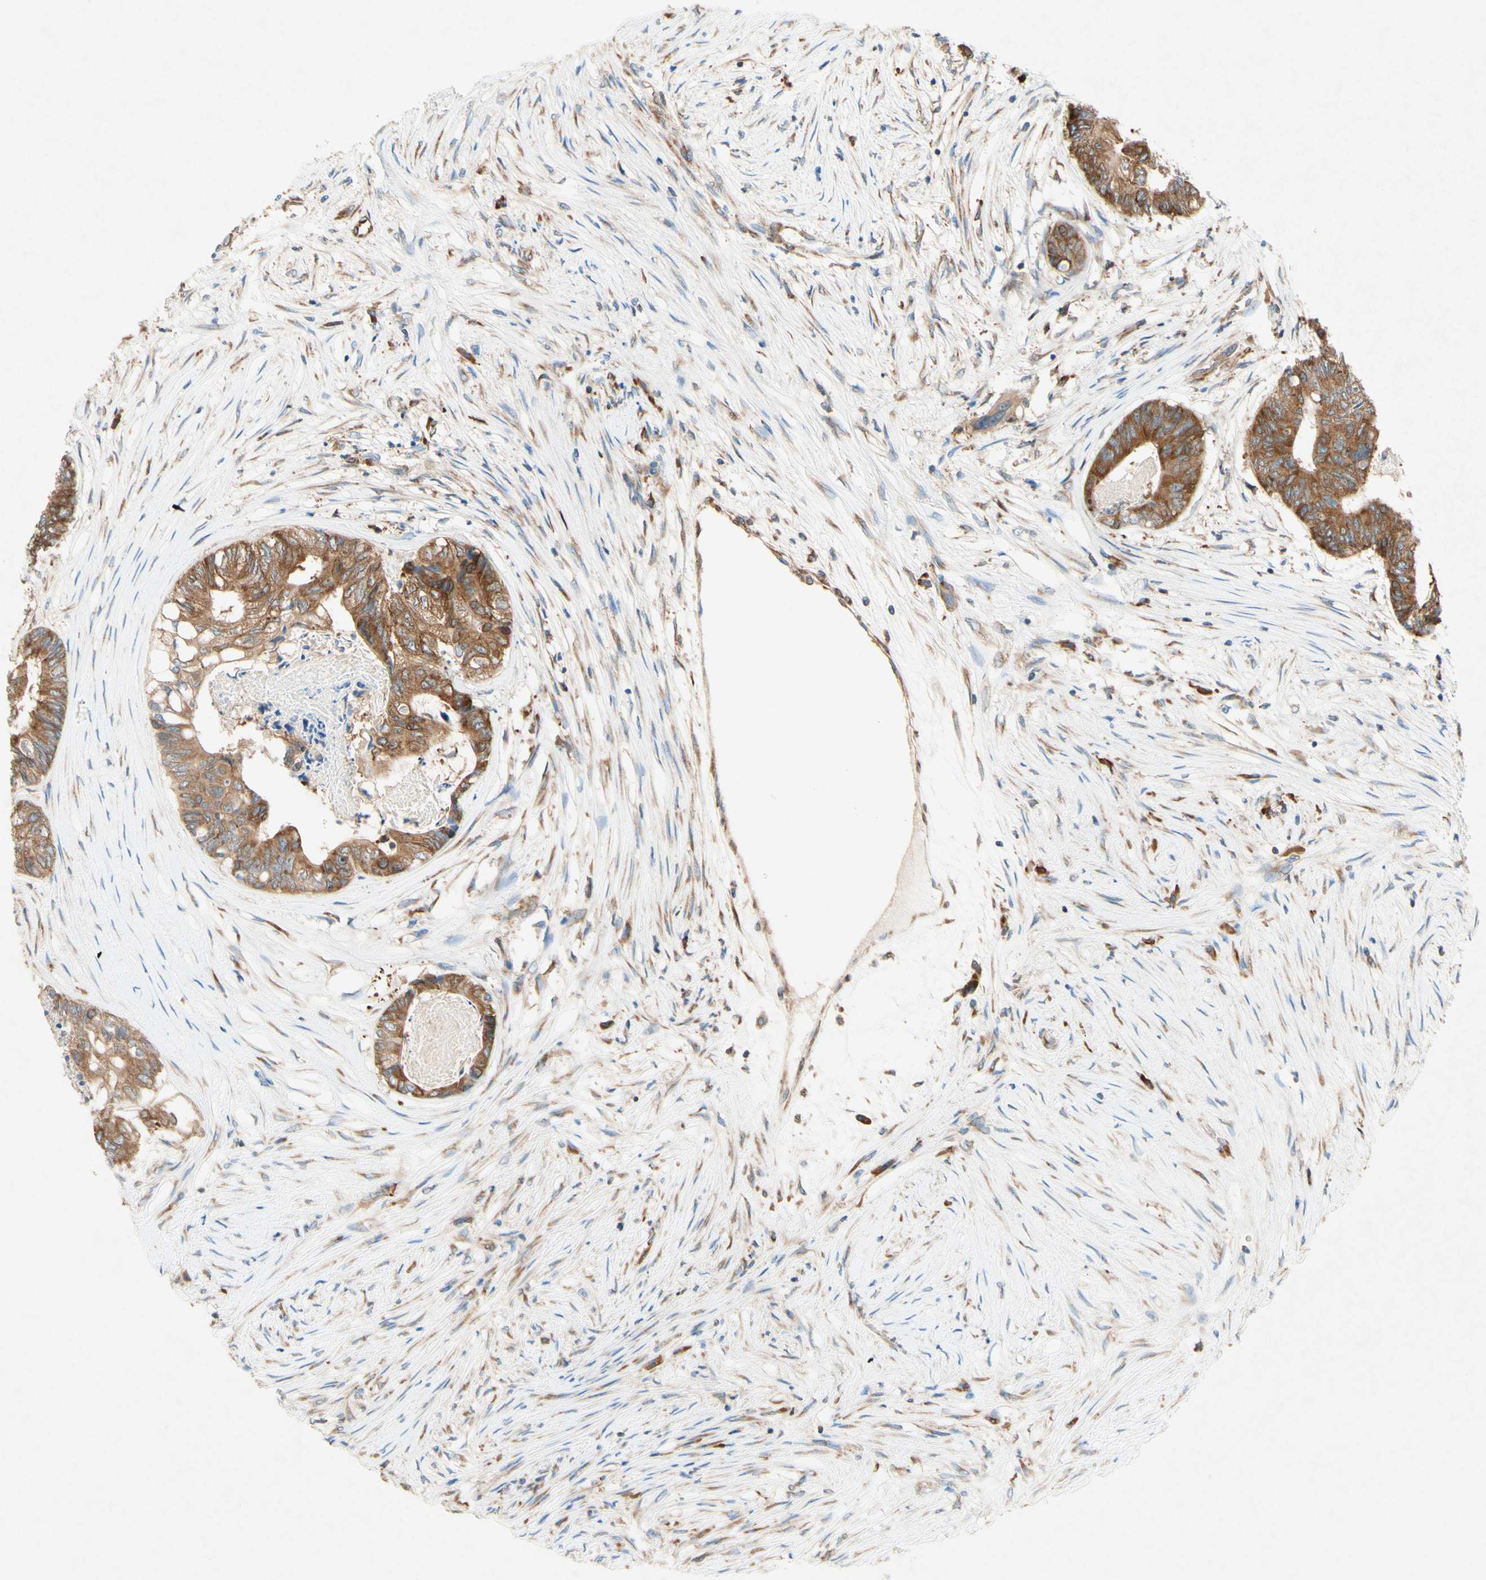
{"staining": {"intensity": "moderate", "quantity": ">75%", "location": "cytoplasmic/membranous"}, "tissue": "colorectal cancer", "cell_type": "Tumor cells", "image_type": "cancer", "snomed": [{"axis": "morphology", "description": "Adenocarcinoma, NOS"}, {"axis": "topography", "description": "Rectum"}], "caption": "DAB (3,3'-diaminobenzidine) immunohistochemical staining of colorectal cancer (adenocarcinoma) reveals moderate cytoplasmic/membranous protein staining in approximately >75% of tumor cells.", "gene": "PABPC1", "patient": {"sex": "male", "age": 63}}